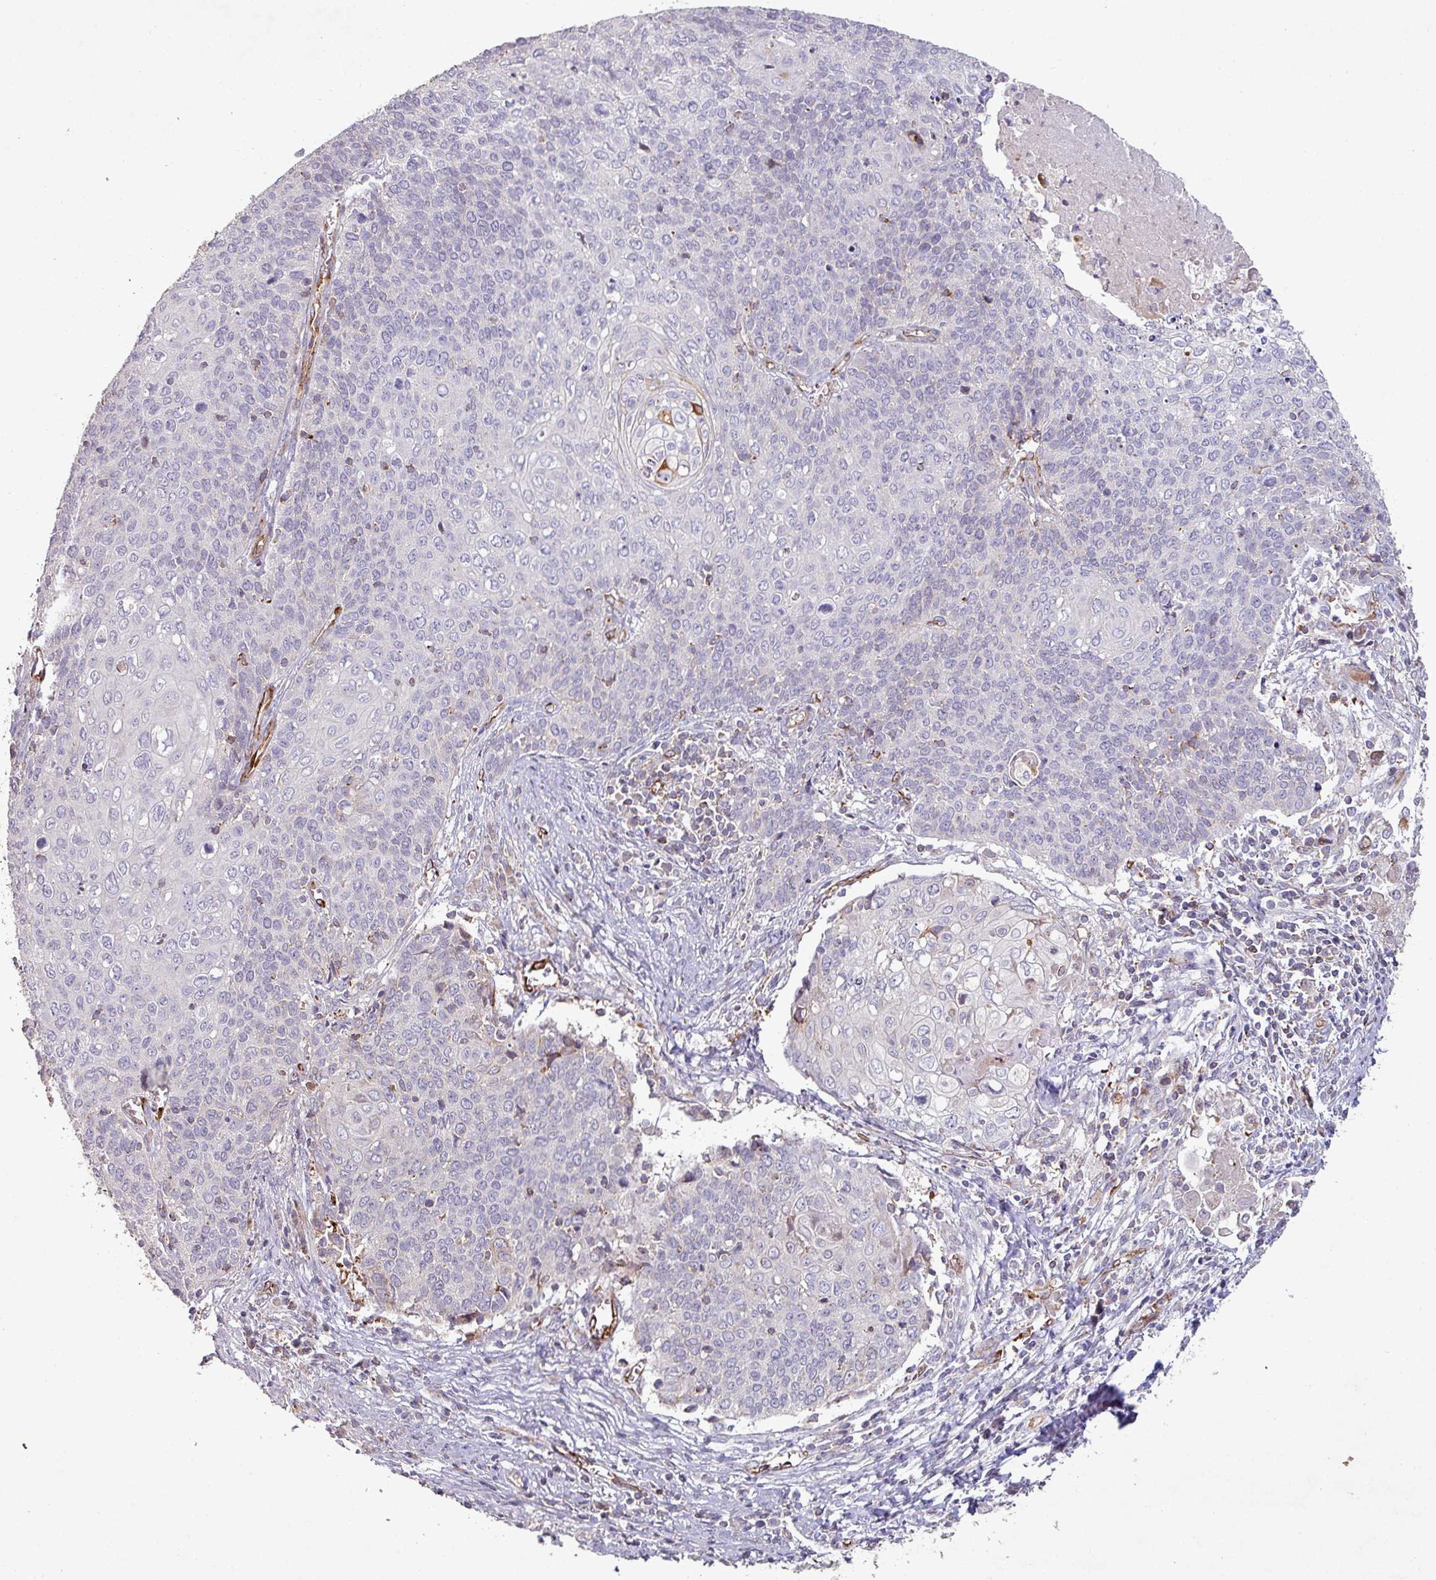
{"staining": {"intensity": "negative", "quantity": "none", "location": "none"}, "tissue": "cervical cancer", "cell_type": "Tumor cells", "image_type": "cancer", "snomed": [{"axis": "morphology", "description": "Squamous cell carcinoma, NOS"}, {"axis": "topography", "description": "Cervix"}], "caption": "Histopathology image shows no protein expression in tumor cells of cervical cancer tissue.", "gene": "RPL23A", "patient": {"sex": "female", "age": 39}}